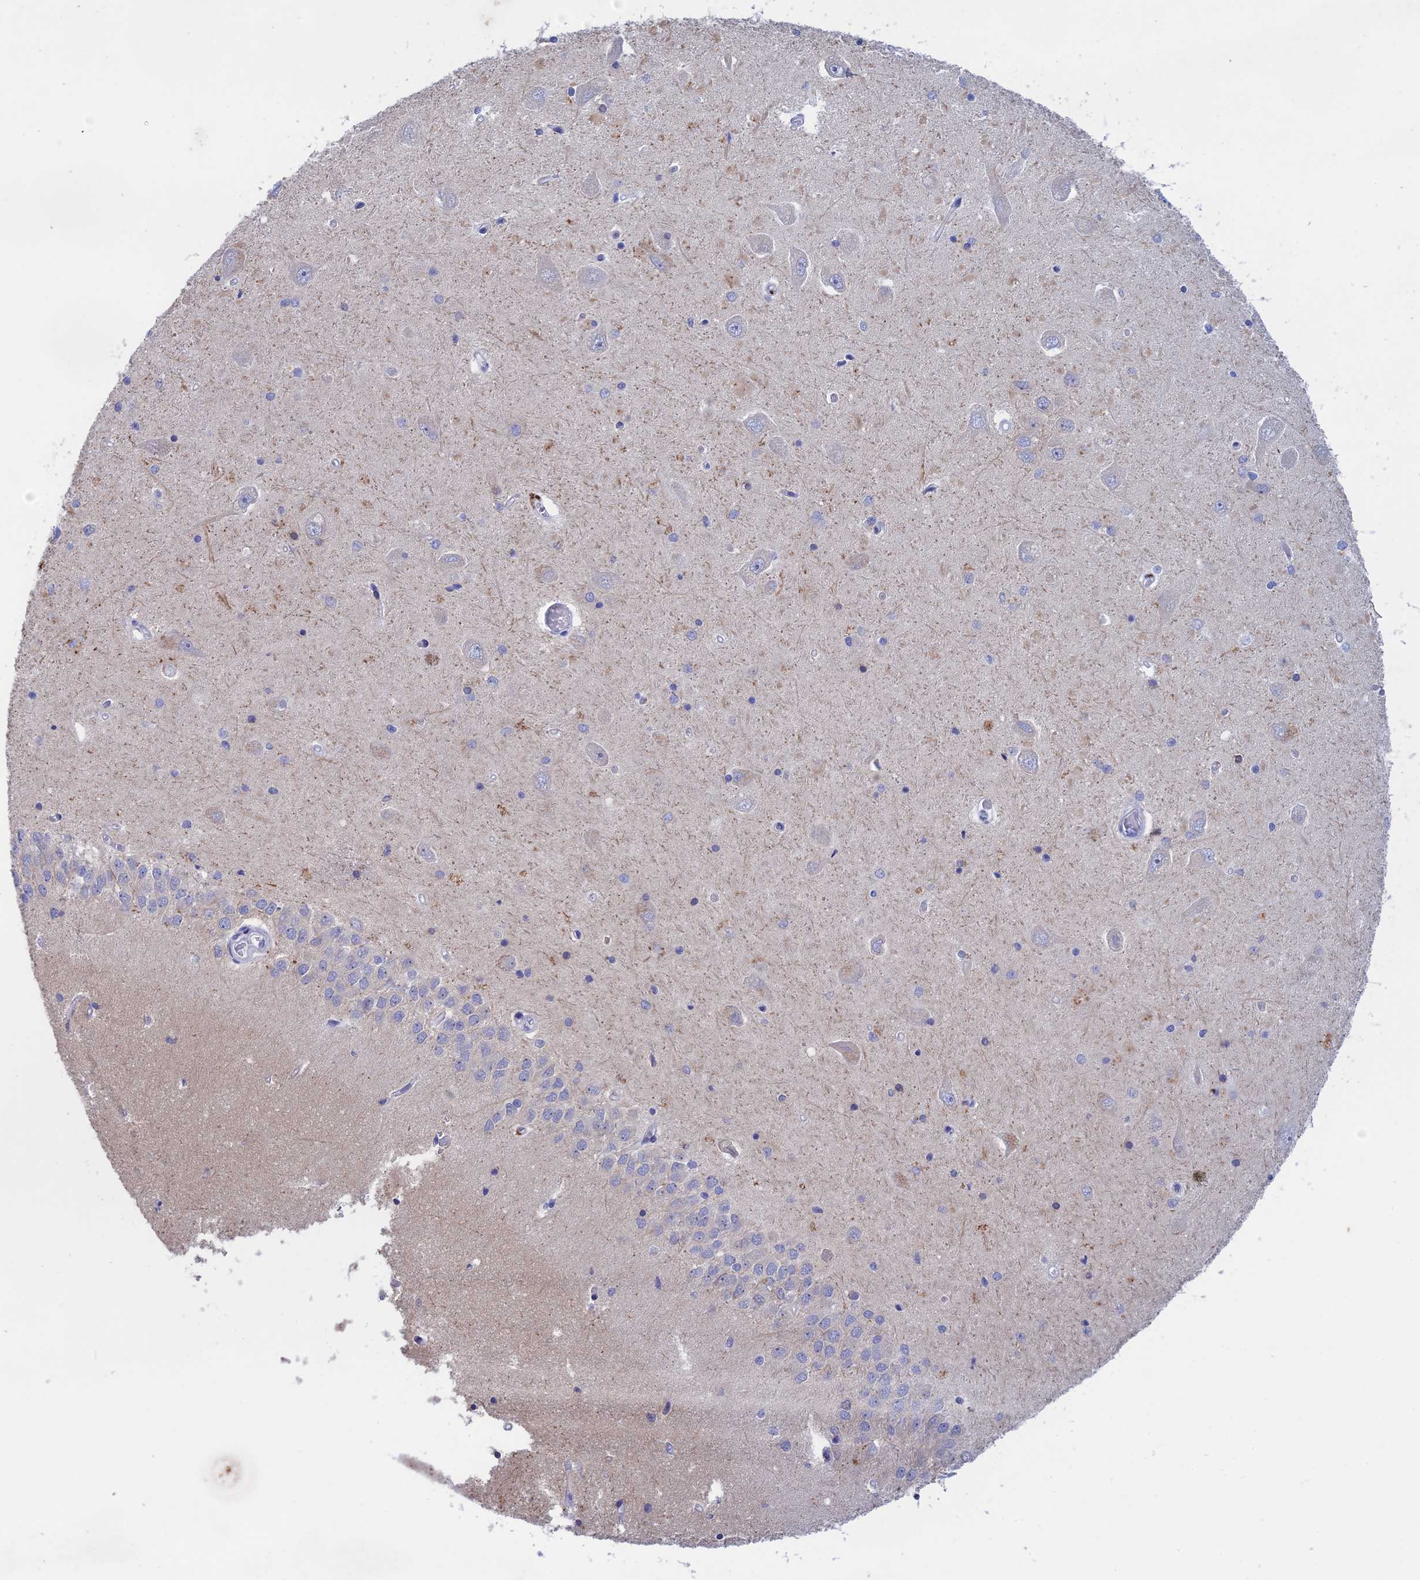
{"staining": {"intensity": "strong", "quantity": "<25%", "location": "cytoplasmic/membranous,nuclear"}, "tissue": "hippocampus", "cell_type": "Glial cells", "image_type": "normal", "snomed": [{"axis": "morphology", "description": "Normal tissue, NOS"}, {"axis": "topography", "description": "Hippocampus"}], "caption": "Immunohistochemistry staining of unremarkable hippocampus, which exhibits medium levels of strong cytoplasmic/membranous,nuclear staining in approximately <25% of glial cells indicating strong cytoplasmic/membranous,nuclear protein positivity. The staining was performed using DAB (3,3'-diaminobenzidine) (brown) for protein detection and nuclei were counterstained in hematoxylin (blue).", "gene": "BTBD19", "patient": {"sex": "male", "age": 45}}